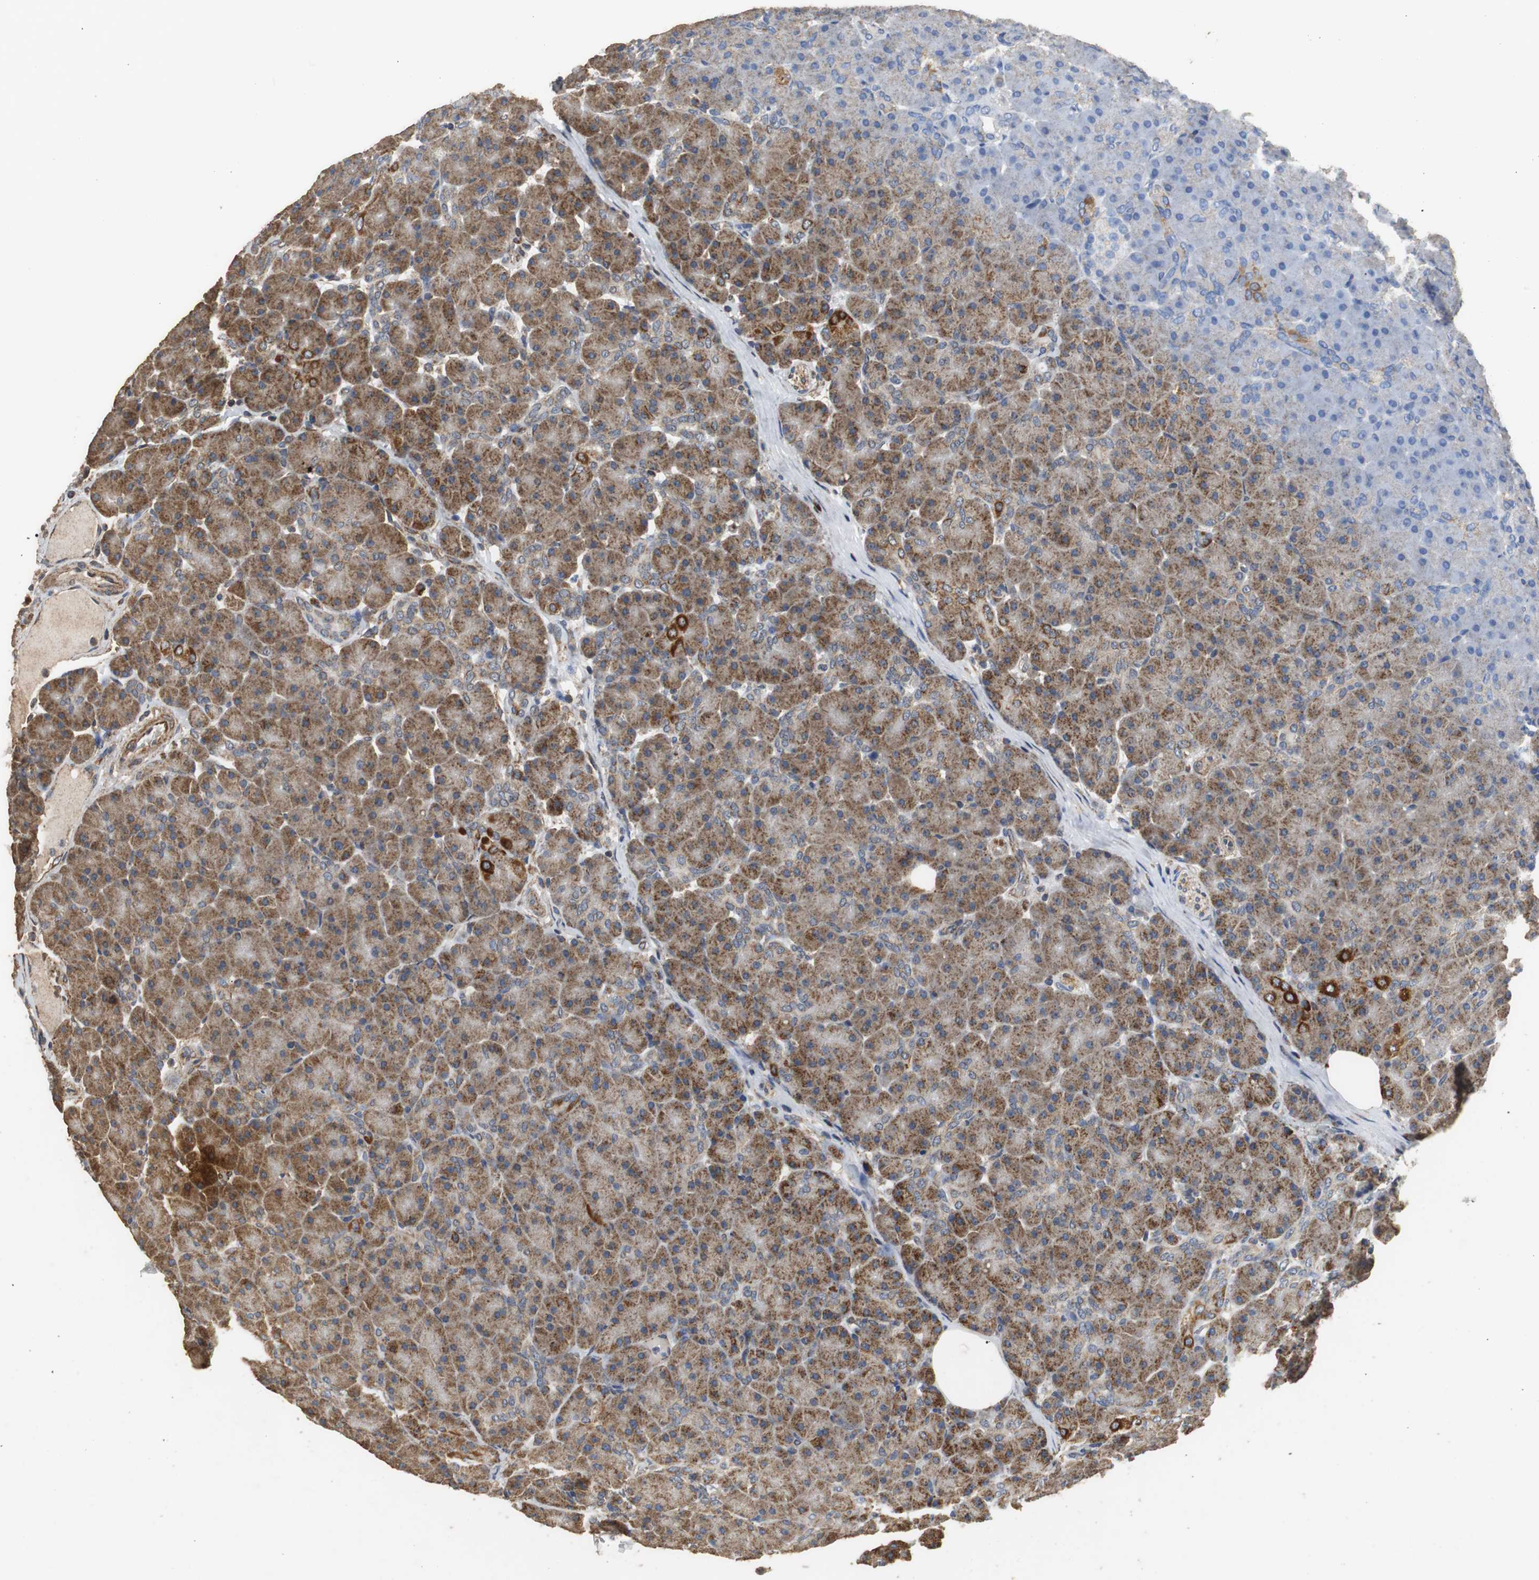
{"staining": {"intensity": "moderate", "quantity": ">75%", "location": "cytoplasmic/membranous"}, "tissue": "pancreas", "cell_type": "Exocrine glandular cells", "image_type": "normal", "snomed": [{"axis": "morphology", "description": "Normal tissue, NOS"}, {"axis": "topography", "description": "Pancreas"}], "caption": "A brown stain shows moderate cytoplasmic/membranous expression of a protein in exocrine glandular cells of normal pancreas.", "gene": "NNT", "patient": {"sex": "male", "age": 66}}